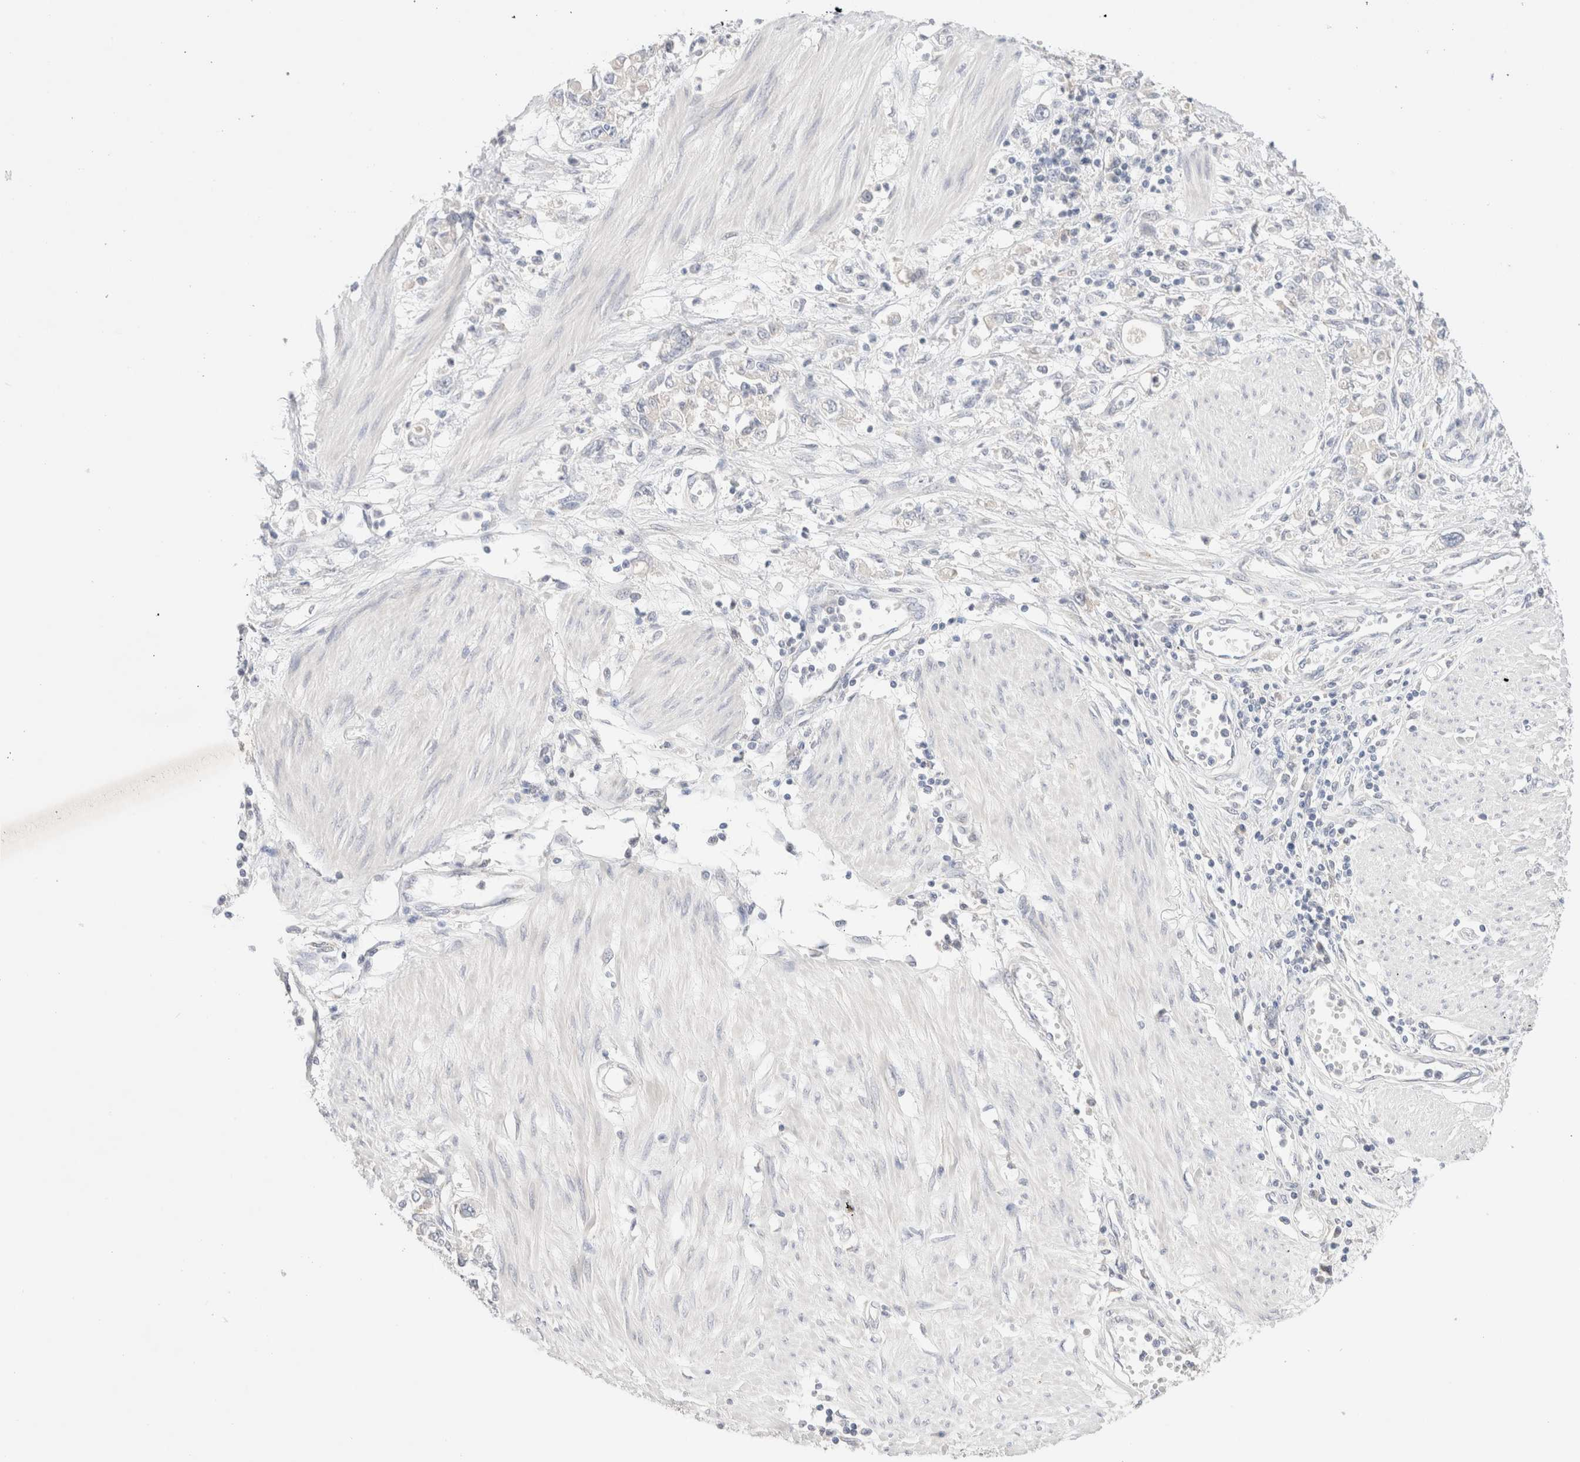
{"staining": {"intensity": "negative", "quantity": "none", "location": "none"}, "tissue": "stomach cancer", "cell_type": "Tumor cells", "image_type": "cancer", "snomed": [{"axis": "morphology", "description": "Adenocarcinoma, NOS"}, {"axis": "topography", "description": "Stomach"}], "caption": "Adenocarcinoma (stomach) stained for a protein using immunohistochemistry exhibits no positivity tumor cells.", "gene": "SPATA20", "patient": {"sex": "female", "age": 76}}